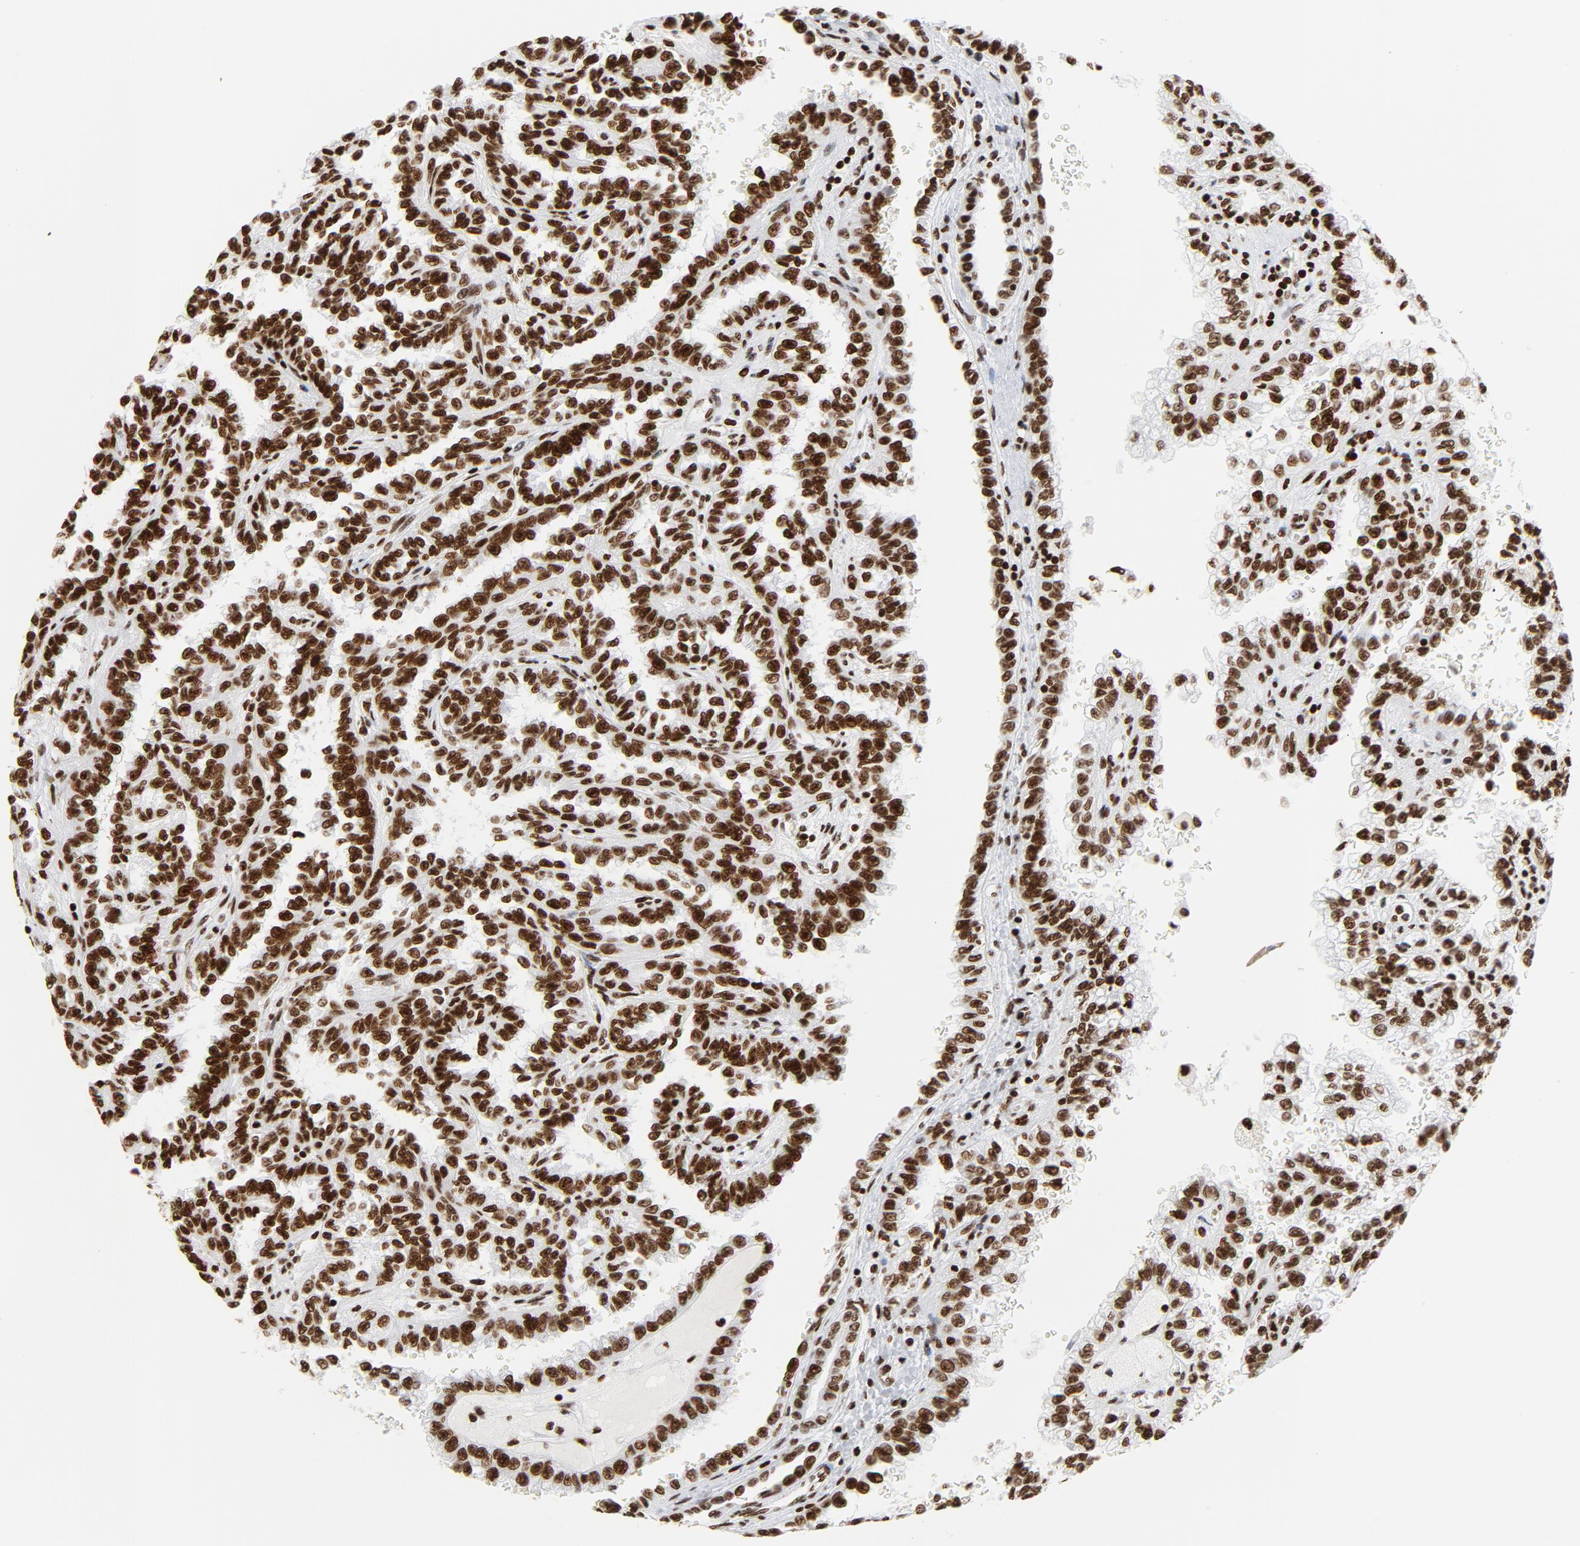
{"staining": {"intensity": "strong", "quantity": ">75%", "location": "nuclear"}, "tissue": "renal cancer", "cell_type": "Tumor cells", "image_type": "cancer", "snomed": [{"axis": "morphology", "description": "Inflammation, NOS"}, {"axis": "morphology", "description": "Adenocarcinoma, NOS"}, {"axis": "topography", "description": "Kidney"}], "caption": "About >75% of tumor cells in adenocarcinoma (renal) display strong nuclear protein expression as visualized by brown immunohistochemical staining.", "gene": "XRCC6", "patient": {"sex": "male", "age": 68}}